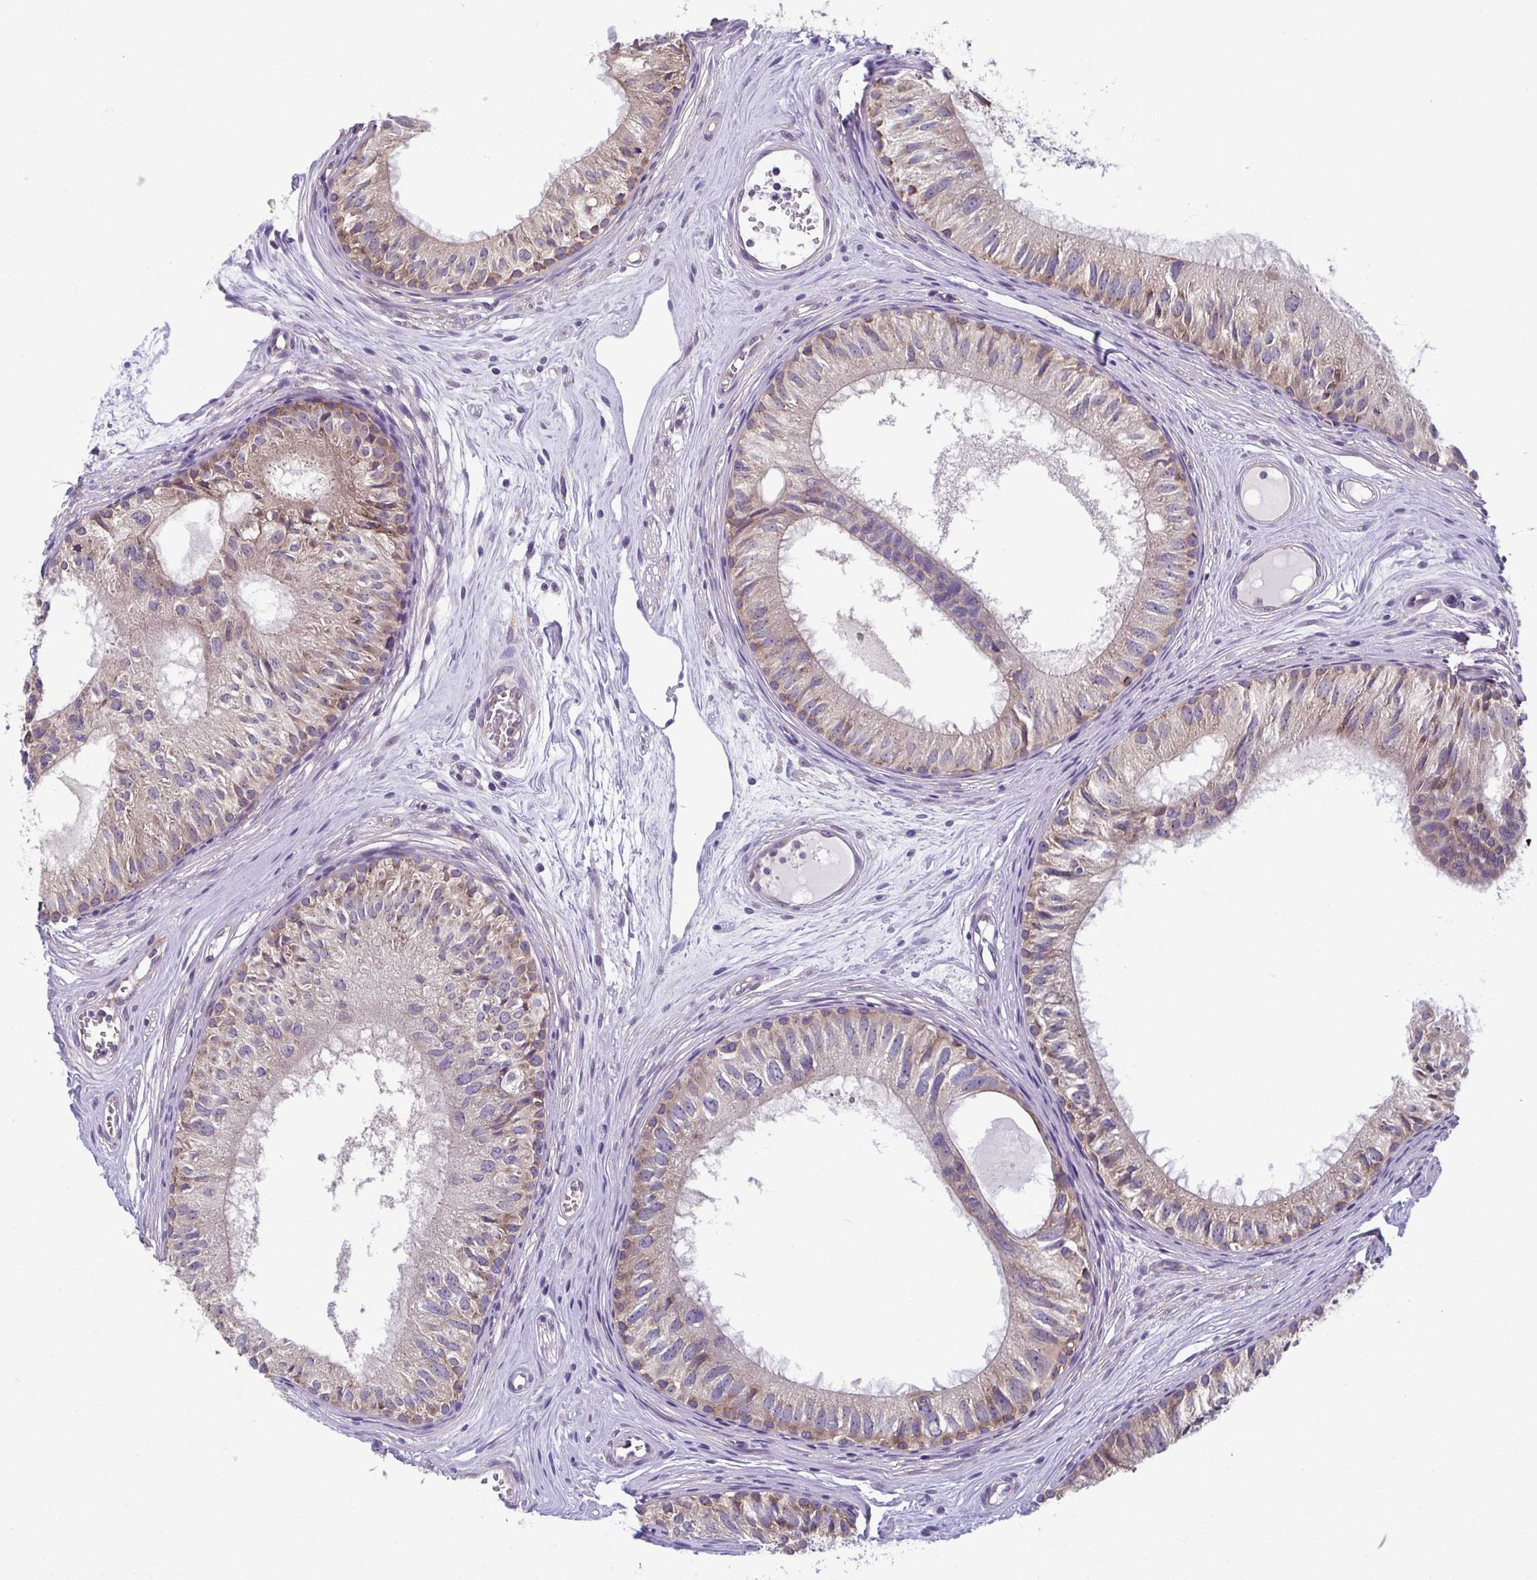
{"staining": {"intensity": "weak", "quantity": "25%-75%", "location": "cytoplasmic/membranous"}, "tissue": "epididymis", "cell_type": "Glandular cells", "image_type": "normal", "snomed": [{"axis": "morphology", "description": "Normal tissue, NOS"}, {"axis": "topography", "description": "Epididymis"}], "caption": "This histopathology image displays immunohistochemistry staining of unremarkable epididymis, with low weak cytoplasmic/membranous staining in approximately 25%-75% of glandular cells.", "gene": "TMEM108", "patient": {"sex": "male", "age": 25}}